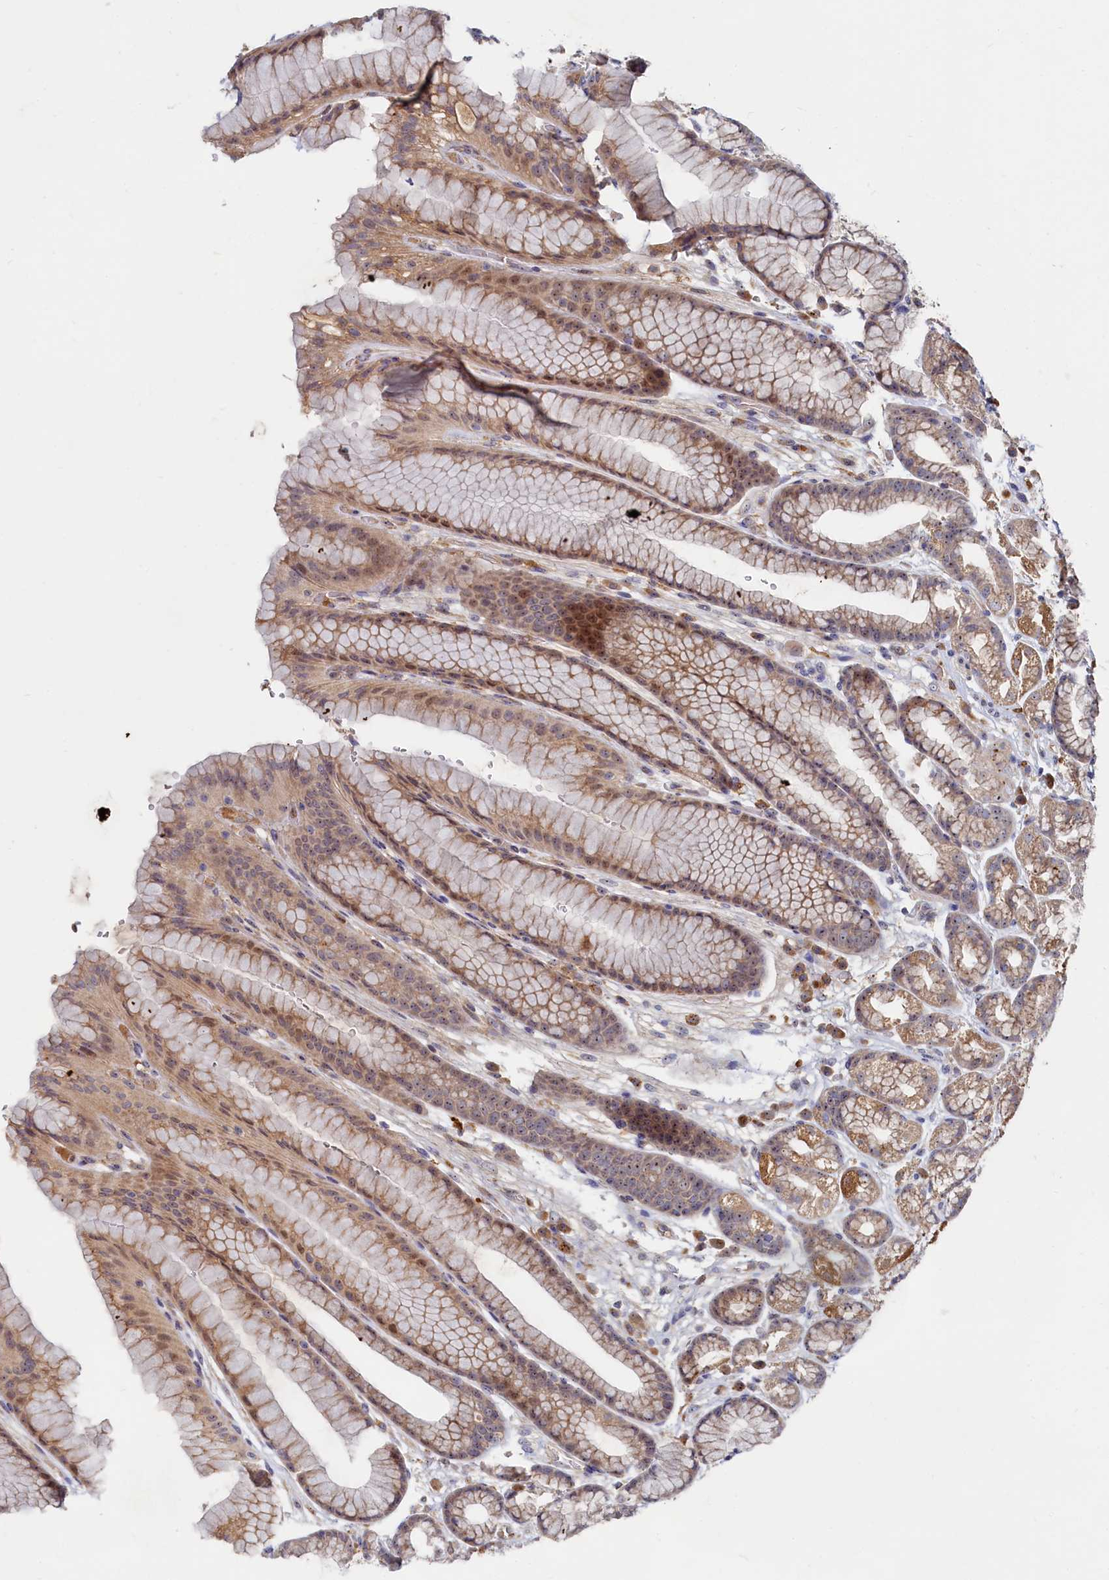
{"staining": {"intensity": "moderate", "quantity": "25%-75%", "location": "cytoplasmic/membranous,nuclear"}, "tissue": "stomach", "cell_type": "Glandular cells", "image_type": "normal", "snomed": [{"axis": "morphology", "description": "Normal tissue, NOS"}, {"axis": "morphology", "description": "Adenocarcinoma, NOS"}, {"axis": "topography", "description": "Stomach"}], "caption": "Immunohistochemistry (IHC) histopathology image of unremarkable human stomach stained for a protein (brown), which reveals medium levels of moderate cytoplasmic/membranous,nuclear expression in about 25%-75% of glandular cells.", "gene": "RGS7BP", "patient": {"sex": "male", "age": 57}}